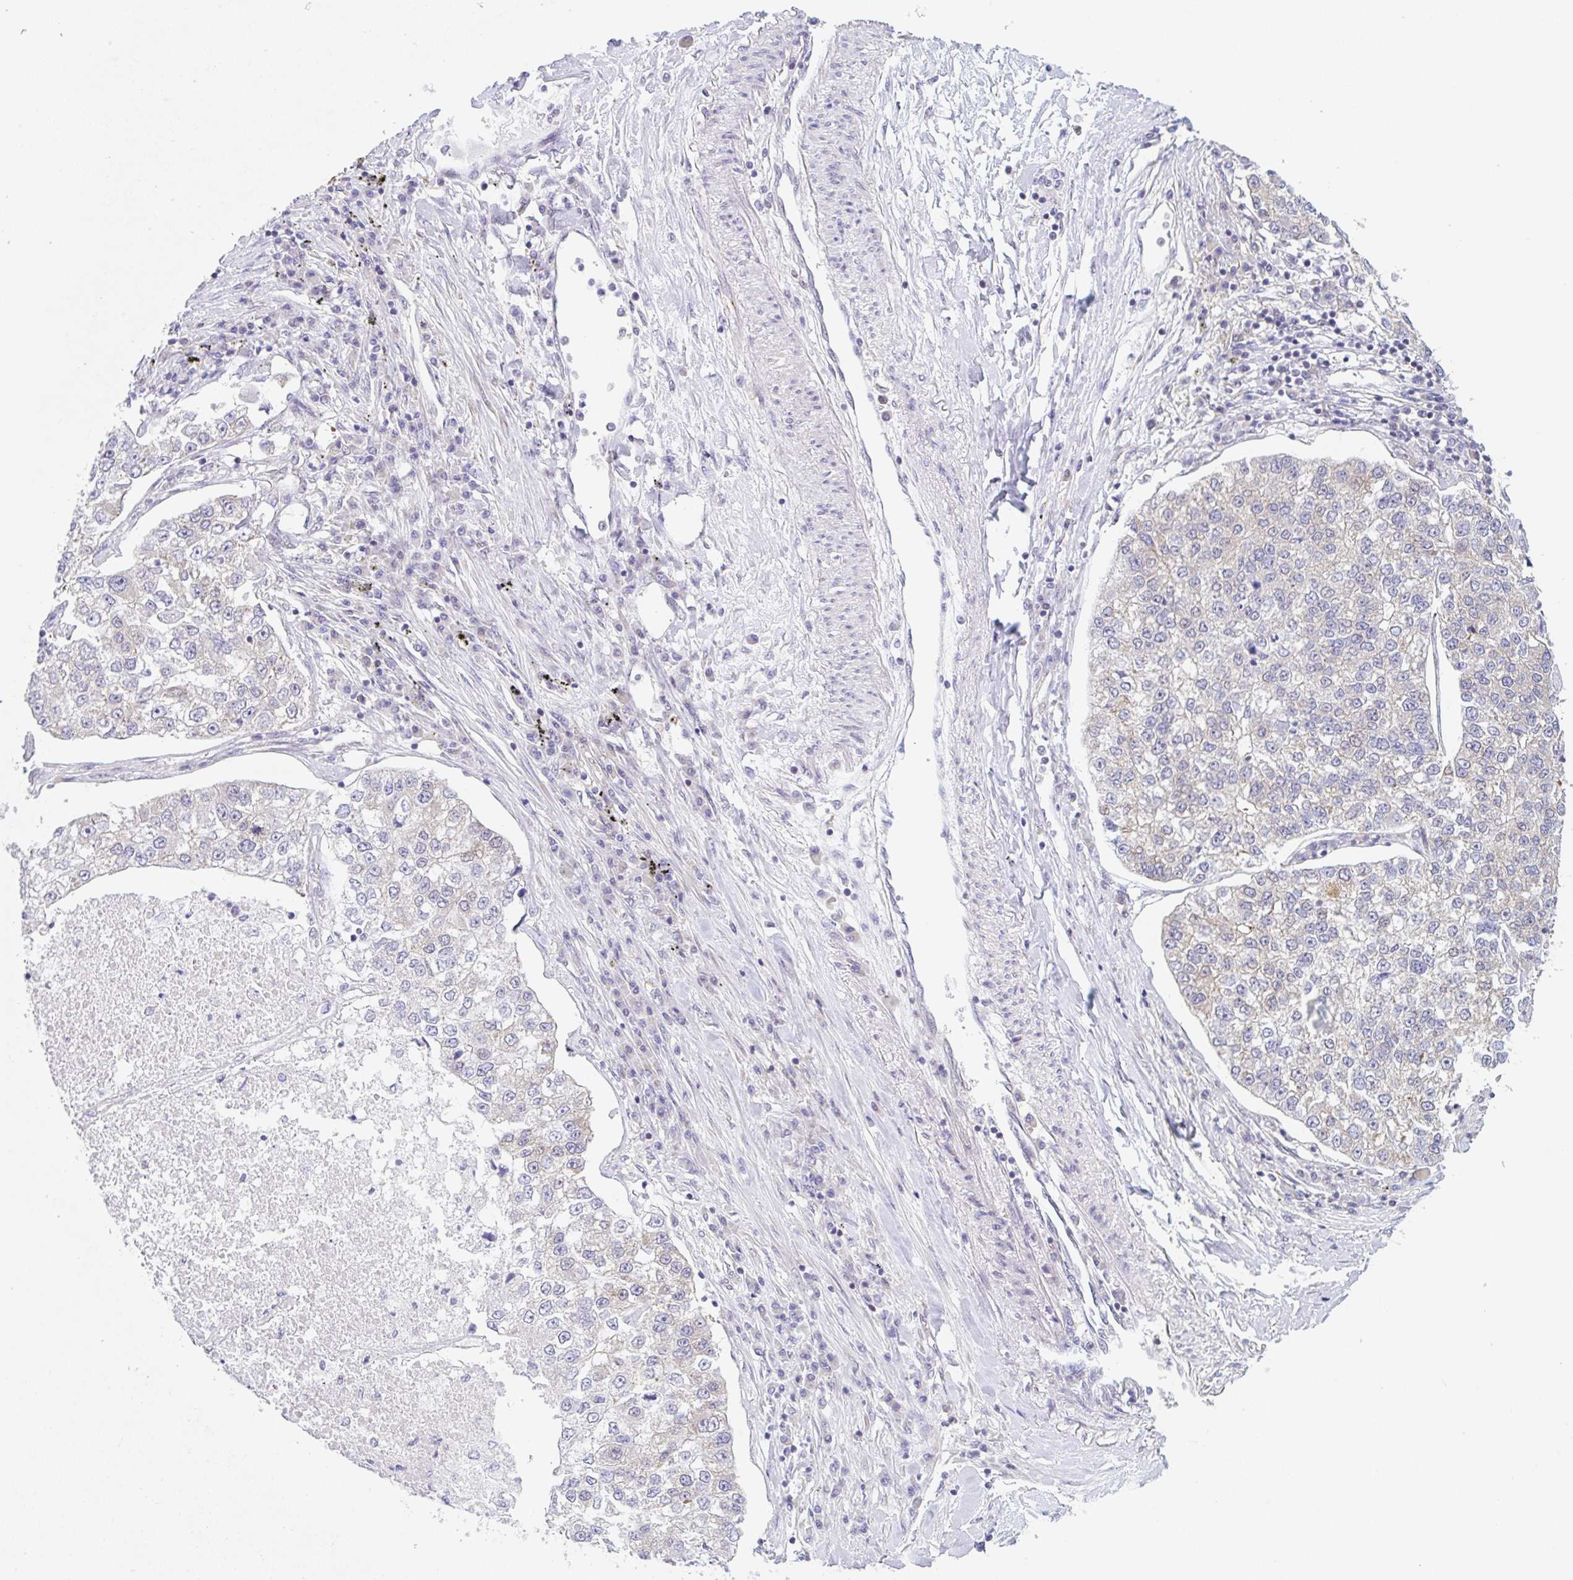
{"staining": {"intensity": "negative", "quantity": "none", "location": "none"}, "tissue": "lung cancer", "cell_type": "Tumor cells", "image_type": "cancer", "snomed": [{"axis": "morphology", "description": "Adenocarcinoma, NOS"}, {"axis": "topography", "description": "Lung"}], "caption": "The histopathology image displays no significant positivity in tumor cells of lung cancer (adenocarcinoma).", "gene": "TBPL2", "patient": {"sex": "male", "age": 49}}